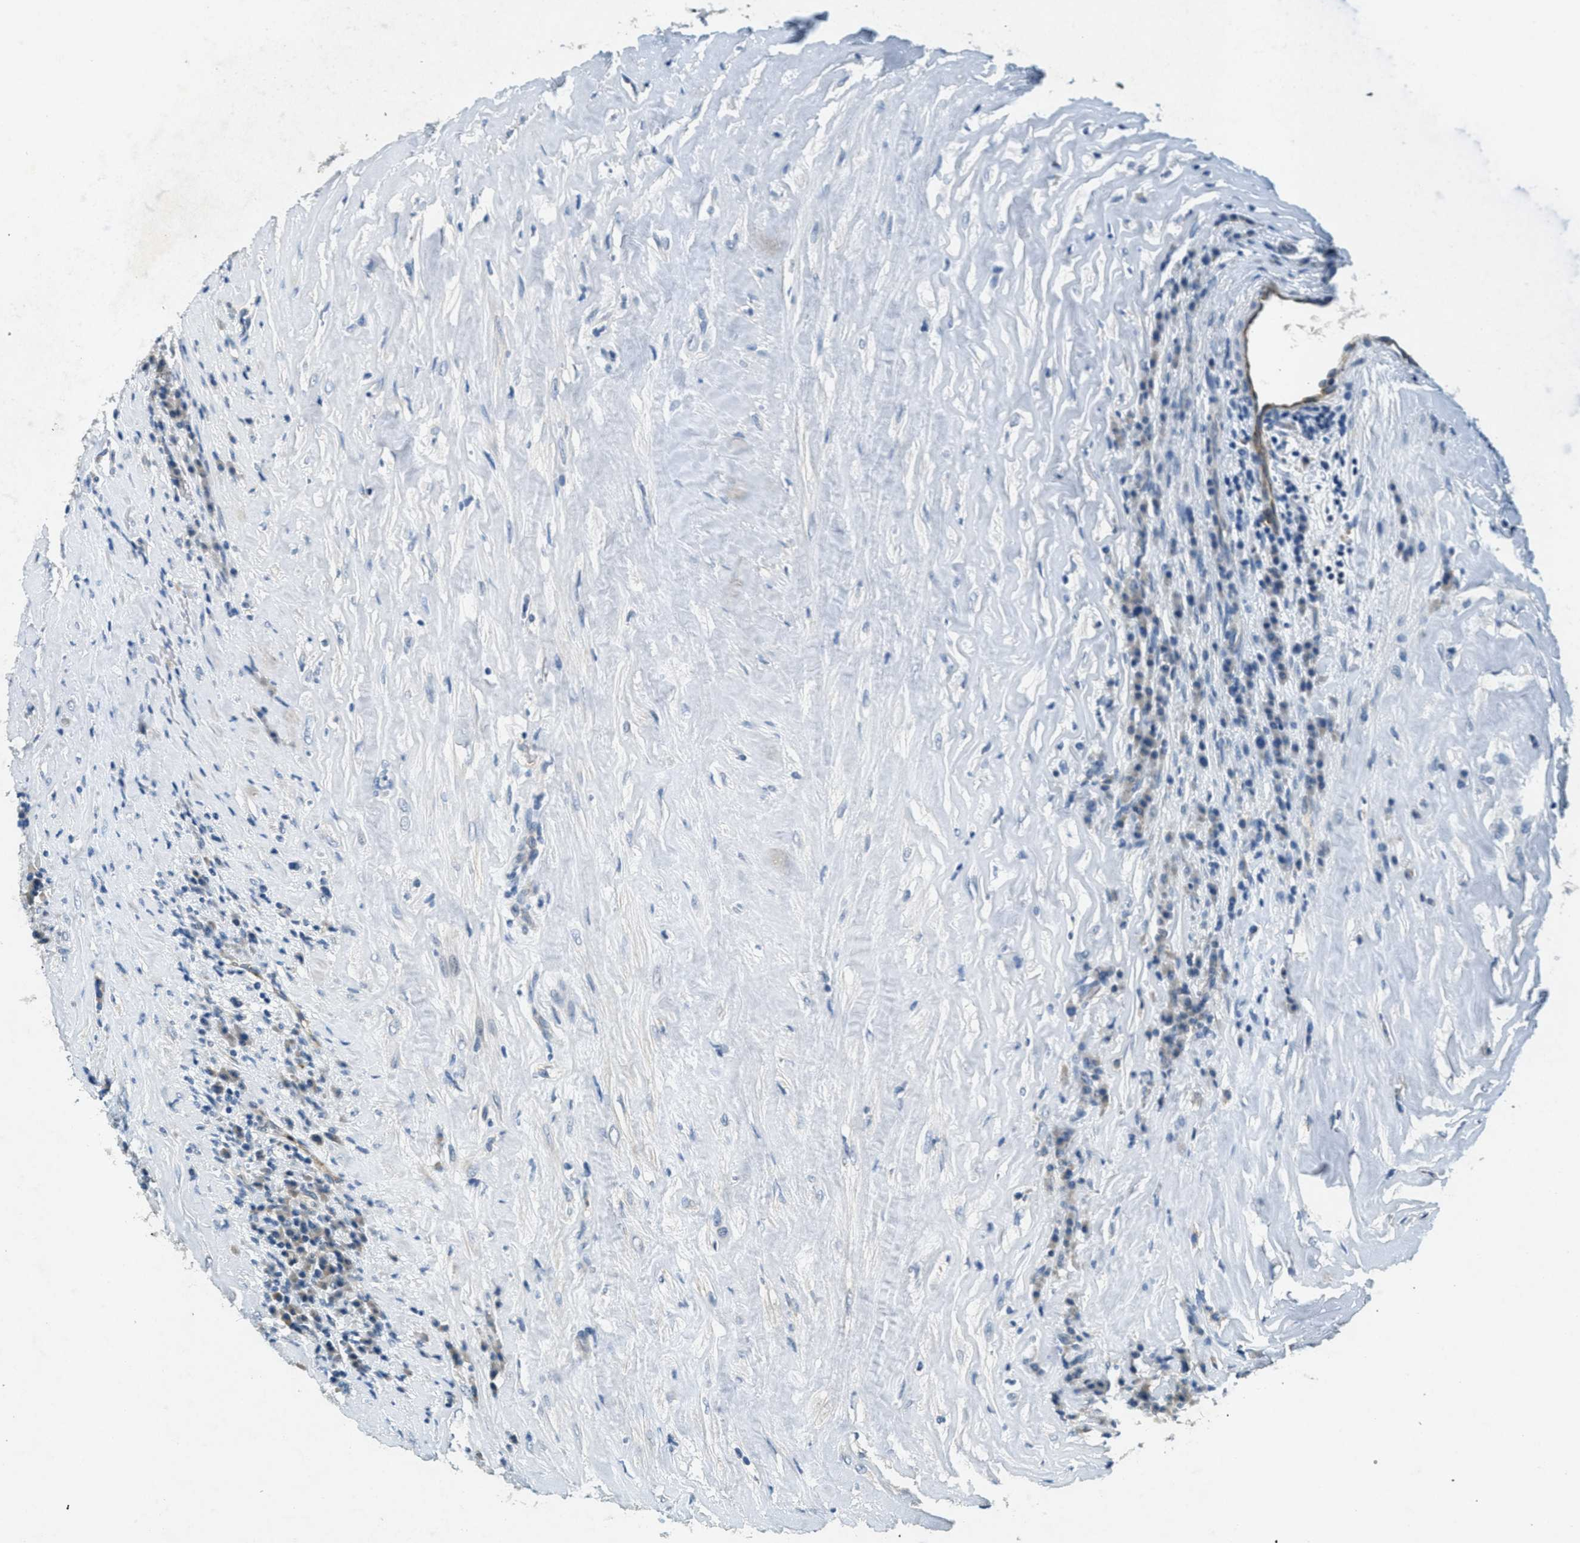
{"staining": {"intensity": "weak", "quantity": "<25%", "location": "cytoplasmic/membranous"}, "tissue": "testis cancer", "cell_type": "Tumor cells", "image_type": "cancer", "snomed": [{"axis": "morphology", "description": "Necrosis, NOS"}, {"axis": "morphology", "description": "Carcinoma, Embryonal, NOS"}, {"axis": "topography", "description": "Testis"}], "caption": "Immunohistochemistry (IHC) micrograph of neoplastic tissue: human testis embryonal carcinoma stained with DAB shows no significant protein staining in tumor cells.", "gene": "RAB3D", "patient": {"sex": "male", "age": 19}}